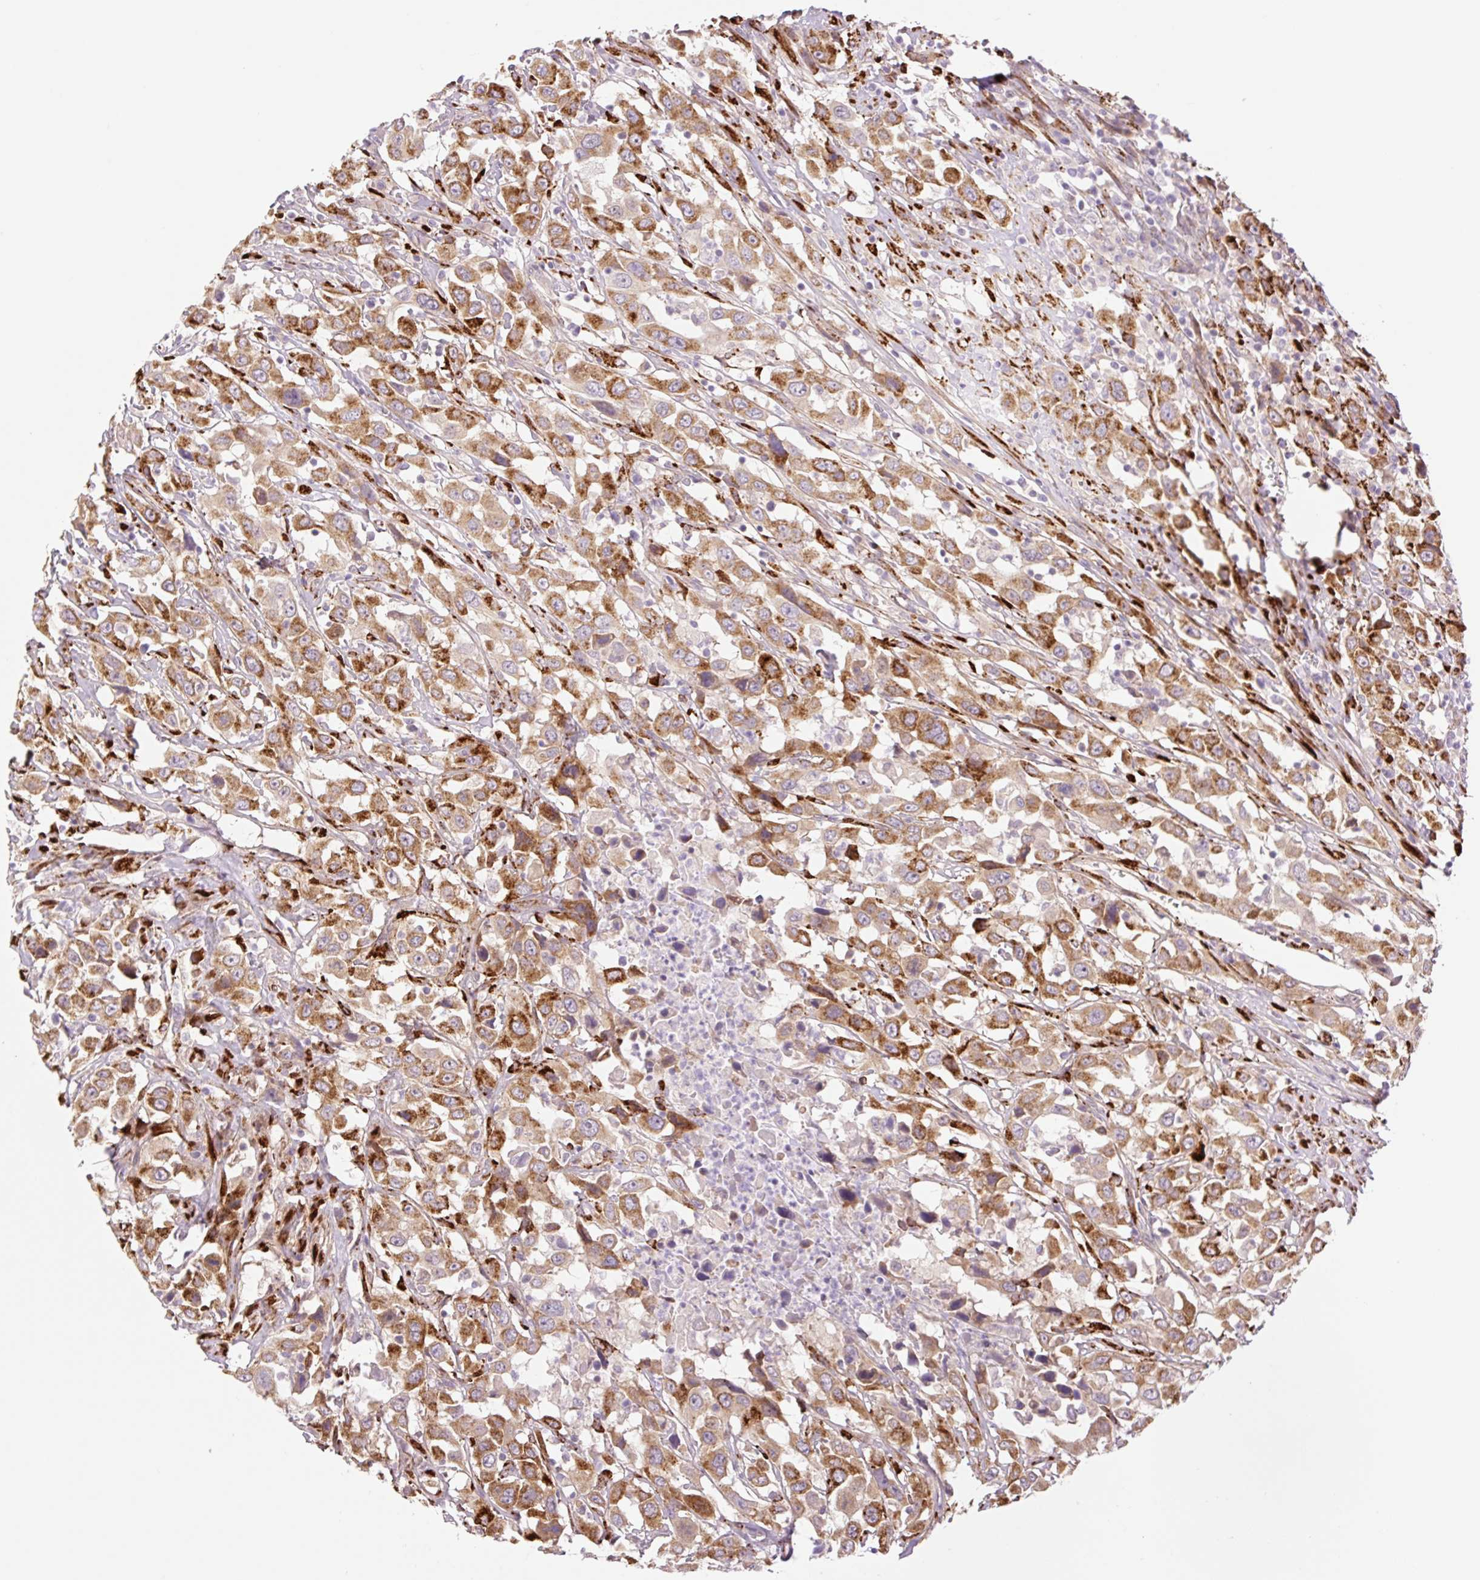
{"staining": {"intensity": "moderate", "quantity": ">75%", "location": "cytoplasmic/membranous"}, "tissue": "urothelial cancer", "cell_type": "Tumor cells", "image_type": "cancer", "snomed": [{"axis": "morphology", "description": "Urothelial carcinoma, High grade"}, {"axis": "topography", "description": "Urinary bladder"}], "caption": "High-power microscopy captured an immunohistochemistry micrograph of urothelial cancer, revealing moderate cytoplasmic/membranous expression in approximately >75% of tumor cells. (DAB (3,3'-diaminobenzidine) IHC with brightfield microscopy, high magnification).", "gene": "COL5A1", "patient": {"sex": "male", "age": 61}}